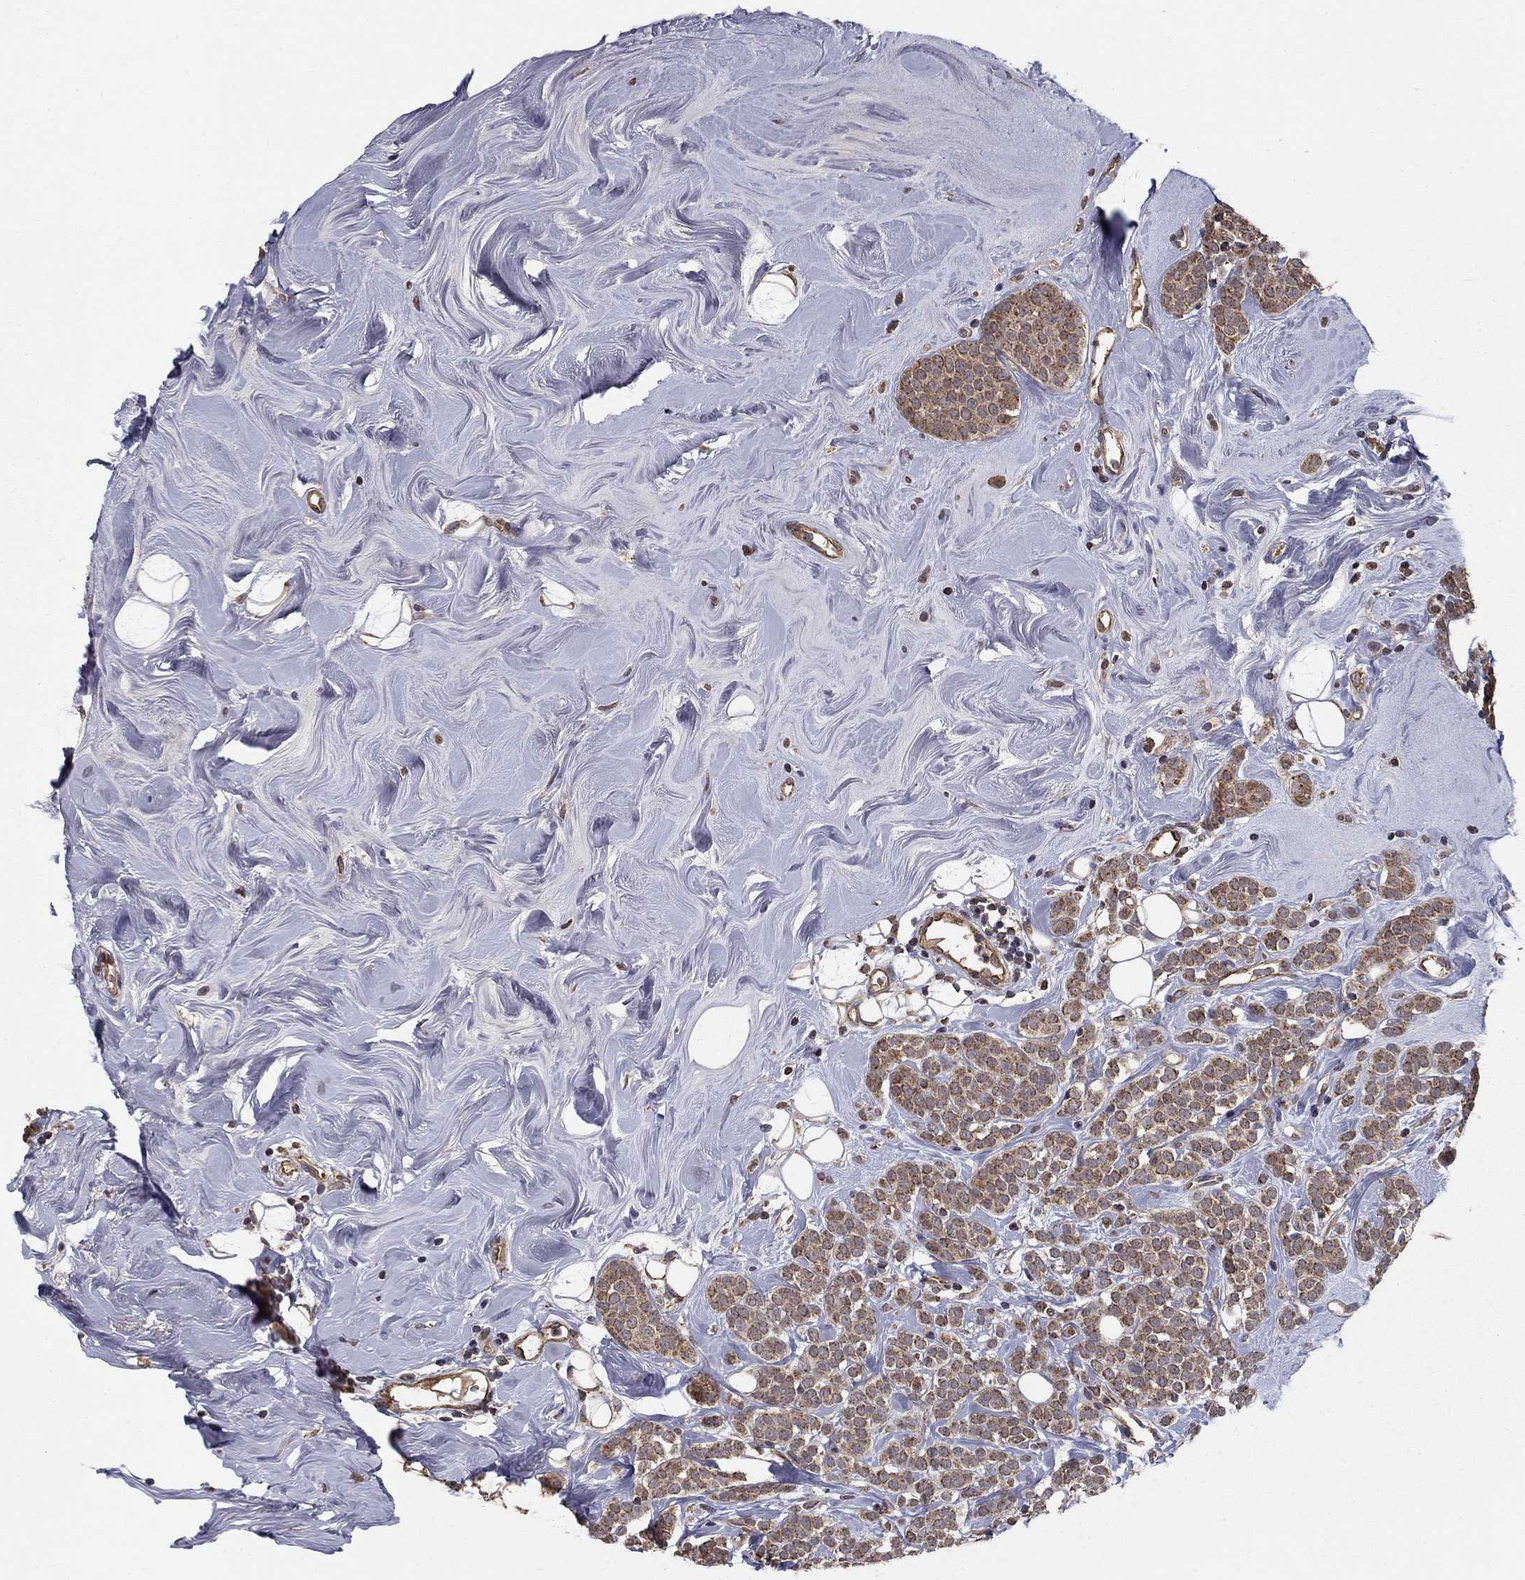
{"staining": {"intensity": "moderate", "quantity": ">75%", "location": "cytoplasmic/membranous"}, "tissue": "breast cancer", "cell_type": "Tumor cells", "image_type": "cancer", "snomed": [{"axis": "morphology", "description": "Lobular carcinoma"}, {"axis": "topography", "description": "Breast"}], "caption": "This image displays immunohistochemistry staining of human breast cancer, with medium moderate cytoplasmic/membranous positivity in approximately >75% of tumor cells.", "gene": "SLC2A13", "patient": {"sex": "female", "age": 49}}